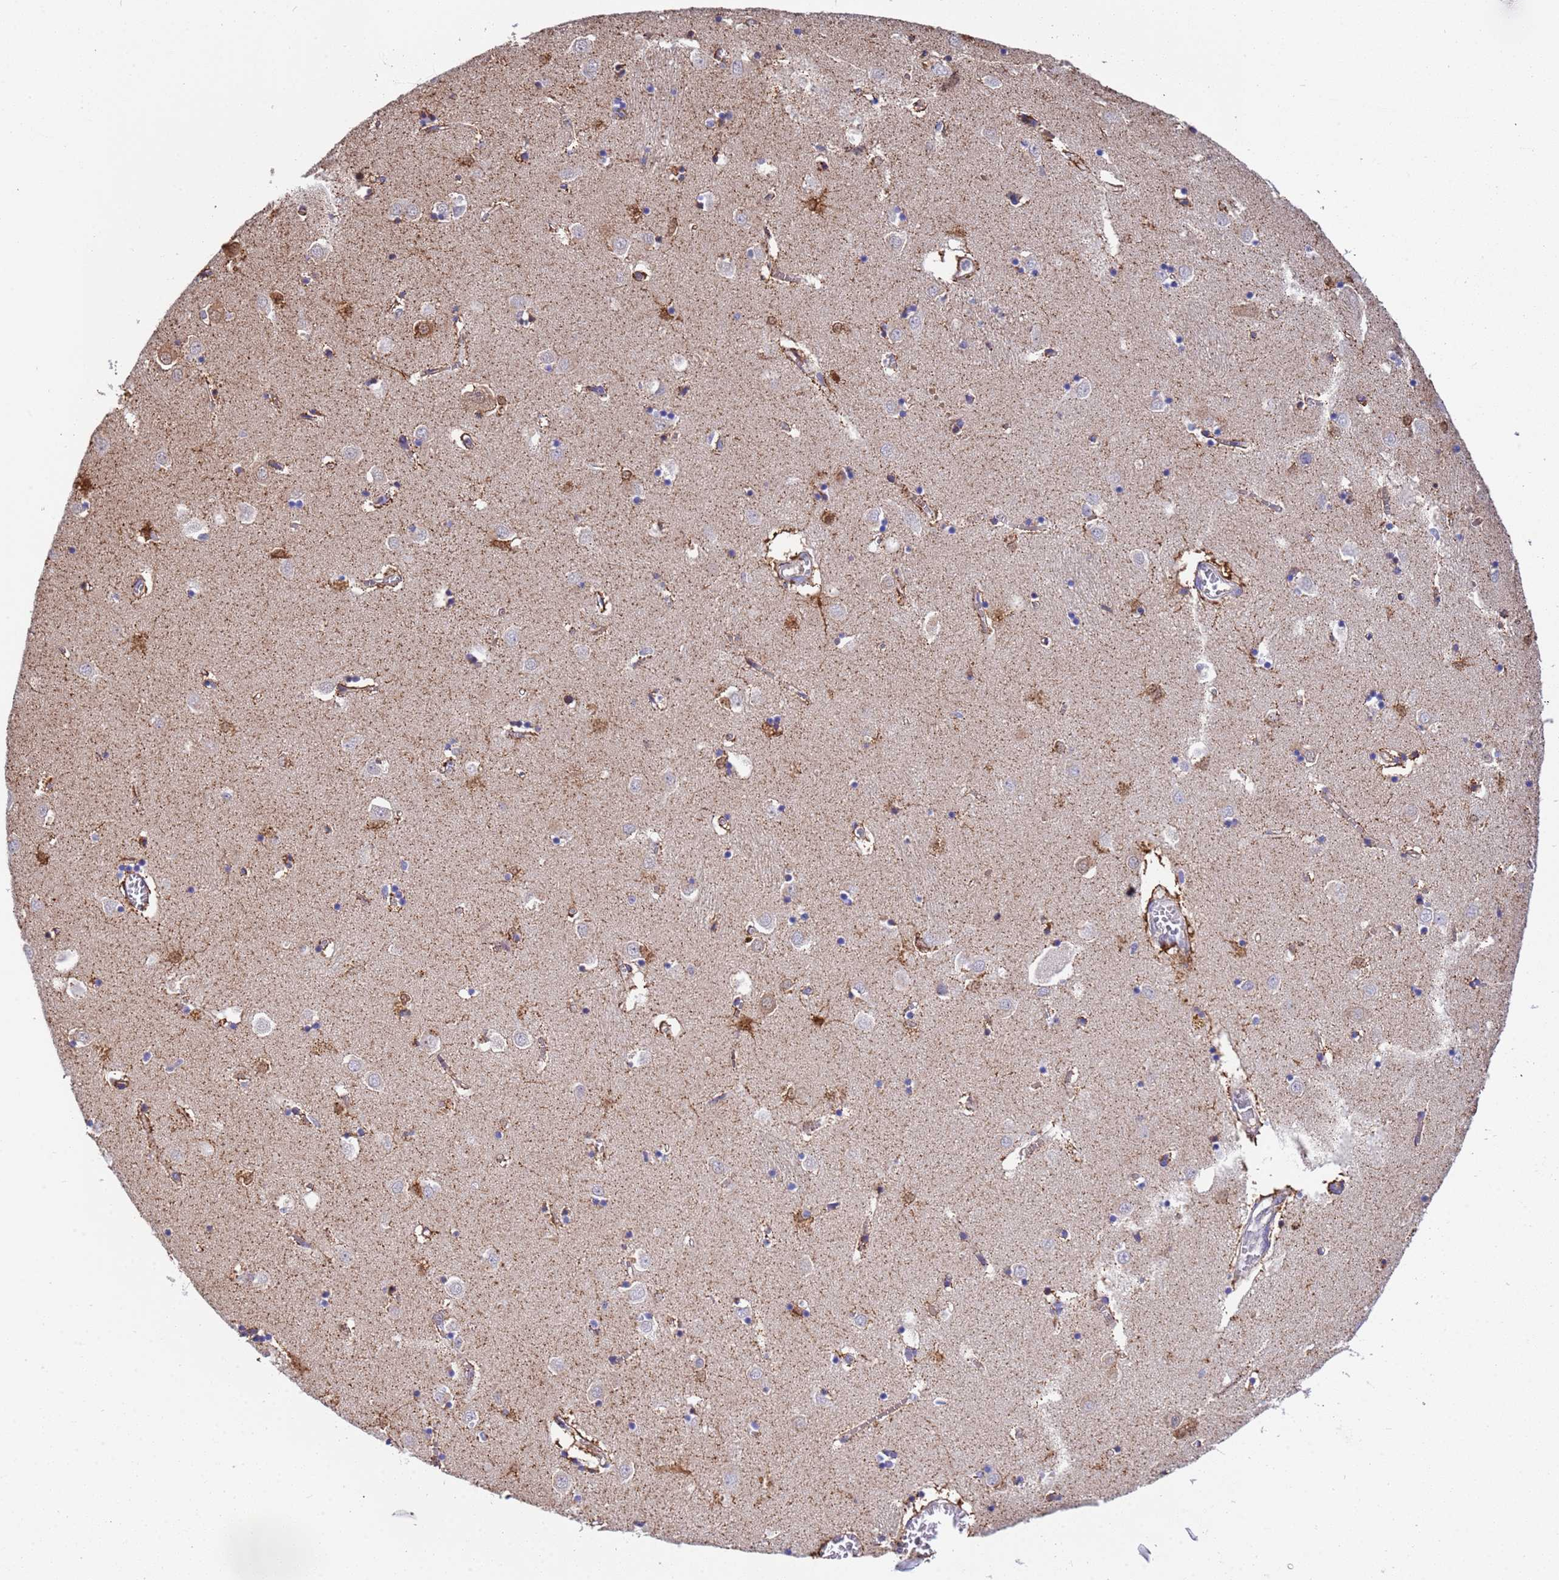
{"staining": {"intensity": "moderate", "quantity": "<25%", "location": "cytoplasmic/membranous,nuclear"}, "tissue": "caudate", "cell_type": "Glial cells", "image_type": "normal", "snomed": [{"axis": "morphology", "description": "Normal tissue, NOS"}, {"axis": "topography", "description": "Lateral ventricle wall"}], "caption": "A brown stain highlights moderate cytoplasmic/membranous,nuclear staining of a protein in glial cells of benign human caudate. (DAB = brown stain, brightfield microscopy at high magnification).", "gene": "GLUD1", "patient": {"sex": "male", "age": 70}}